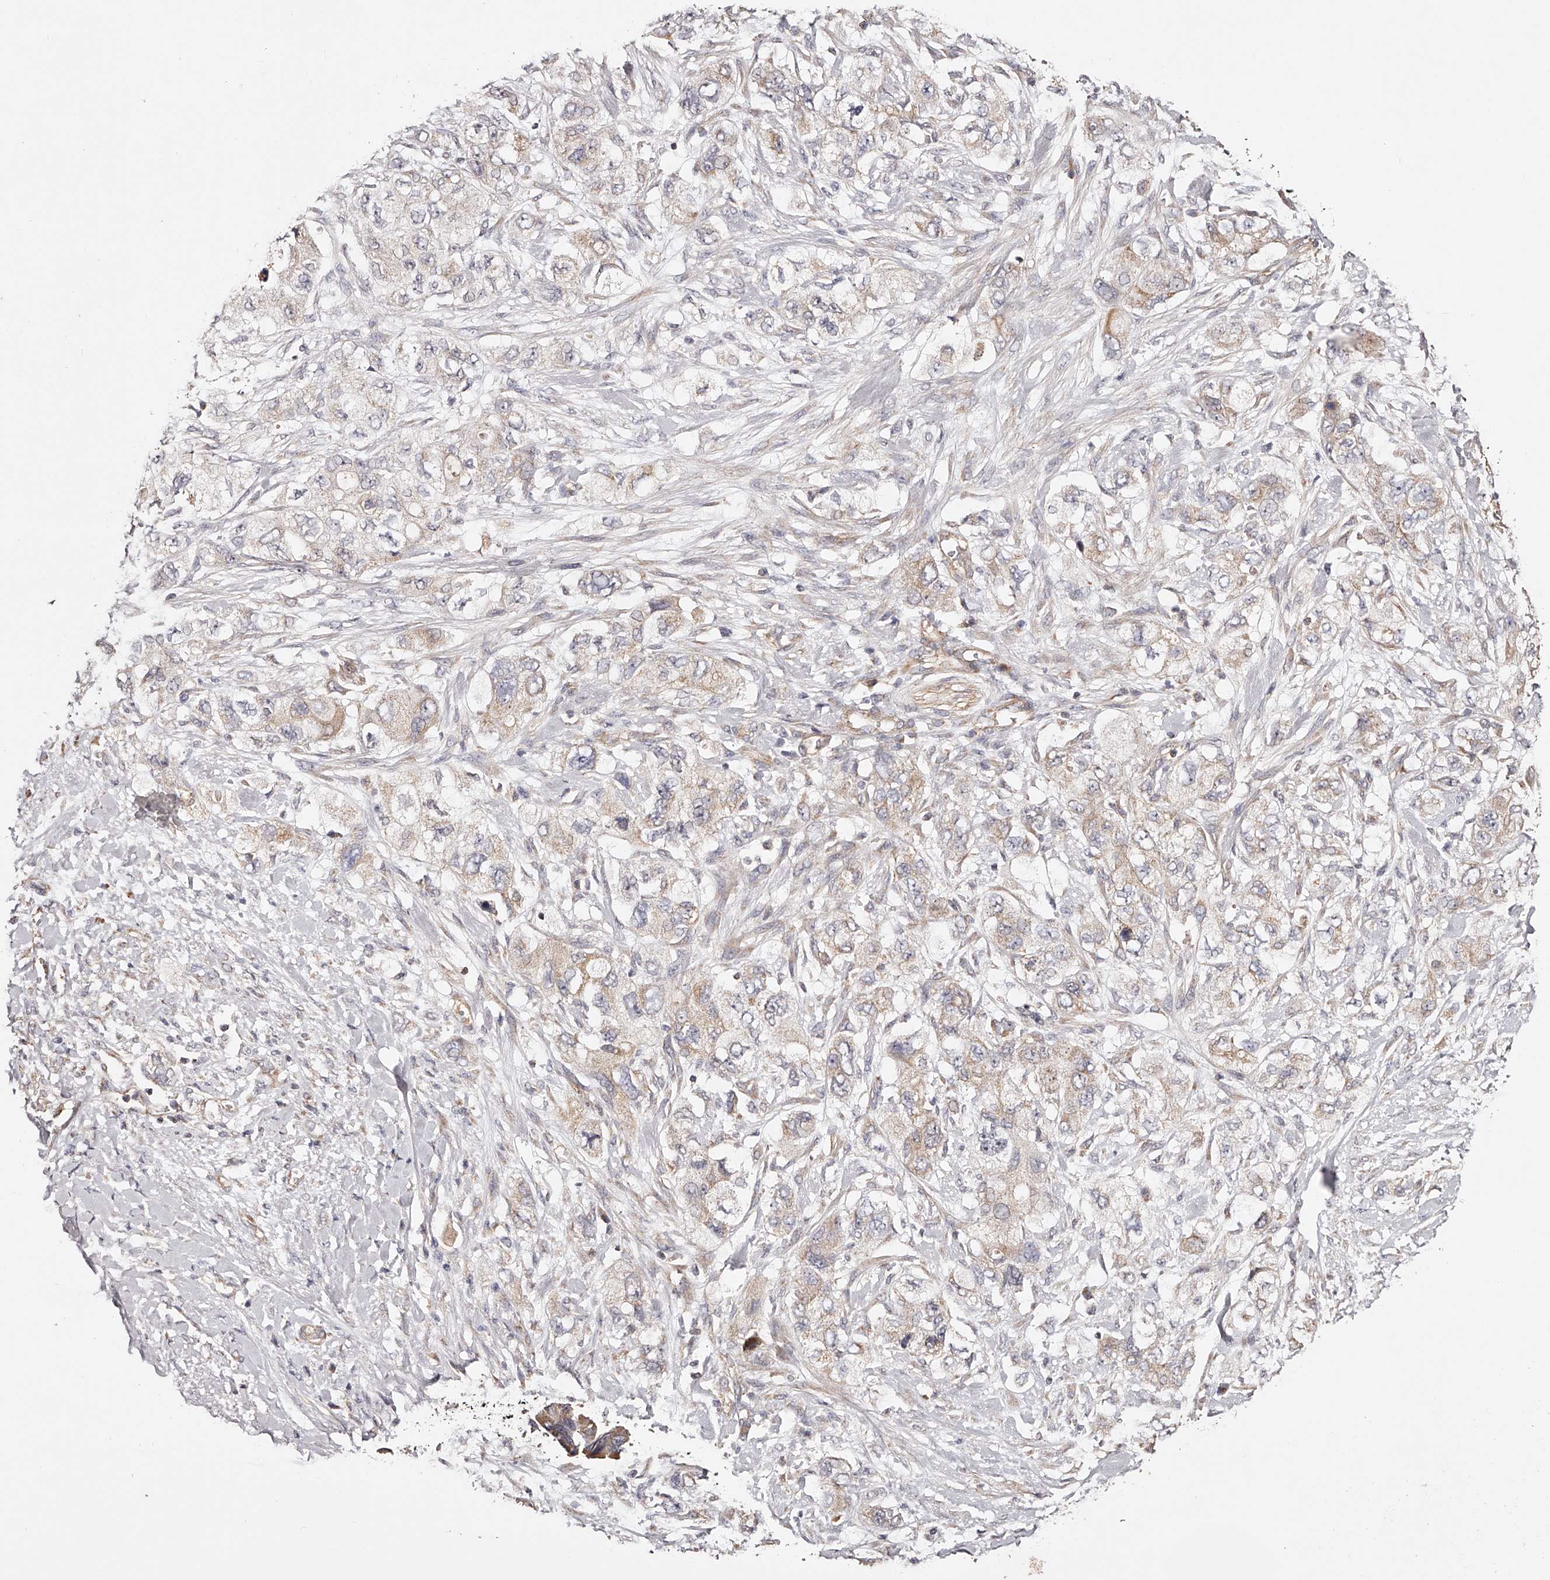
{"staining": {"intensity": "weak", "quantity": "25%-75%", "location": "cytoplasmic/membranous"}, "tissue": "pancreatic cancer", "cell_type": "Tumor cells", "image_type": "cancer", "snomed": [{"axis": "morphology", "description": "Adenocarcinoma, NOS"}, {"axis": "topography", "description": "Pancreas"}], "caption": "Immunohistochemistry (IHC) histopathology image of neoplastic tissue: pancreatic adenocarcinoma stained using immunohistochemistry (IHC) demonstrates low levels of weak protein expression localized specifically in the cytoplasmic/membranous of tumor cells, appearing as a cytoplasmic/membranous brown color.", "gene": "USP21", "patient": {"sex": "female", "age": 73}}